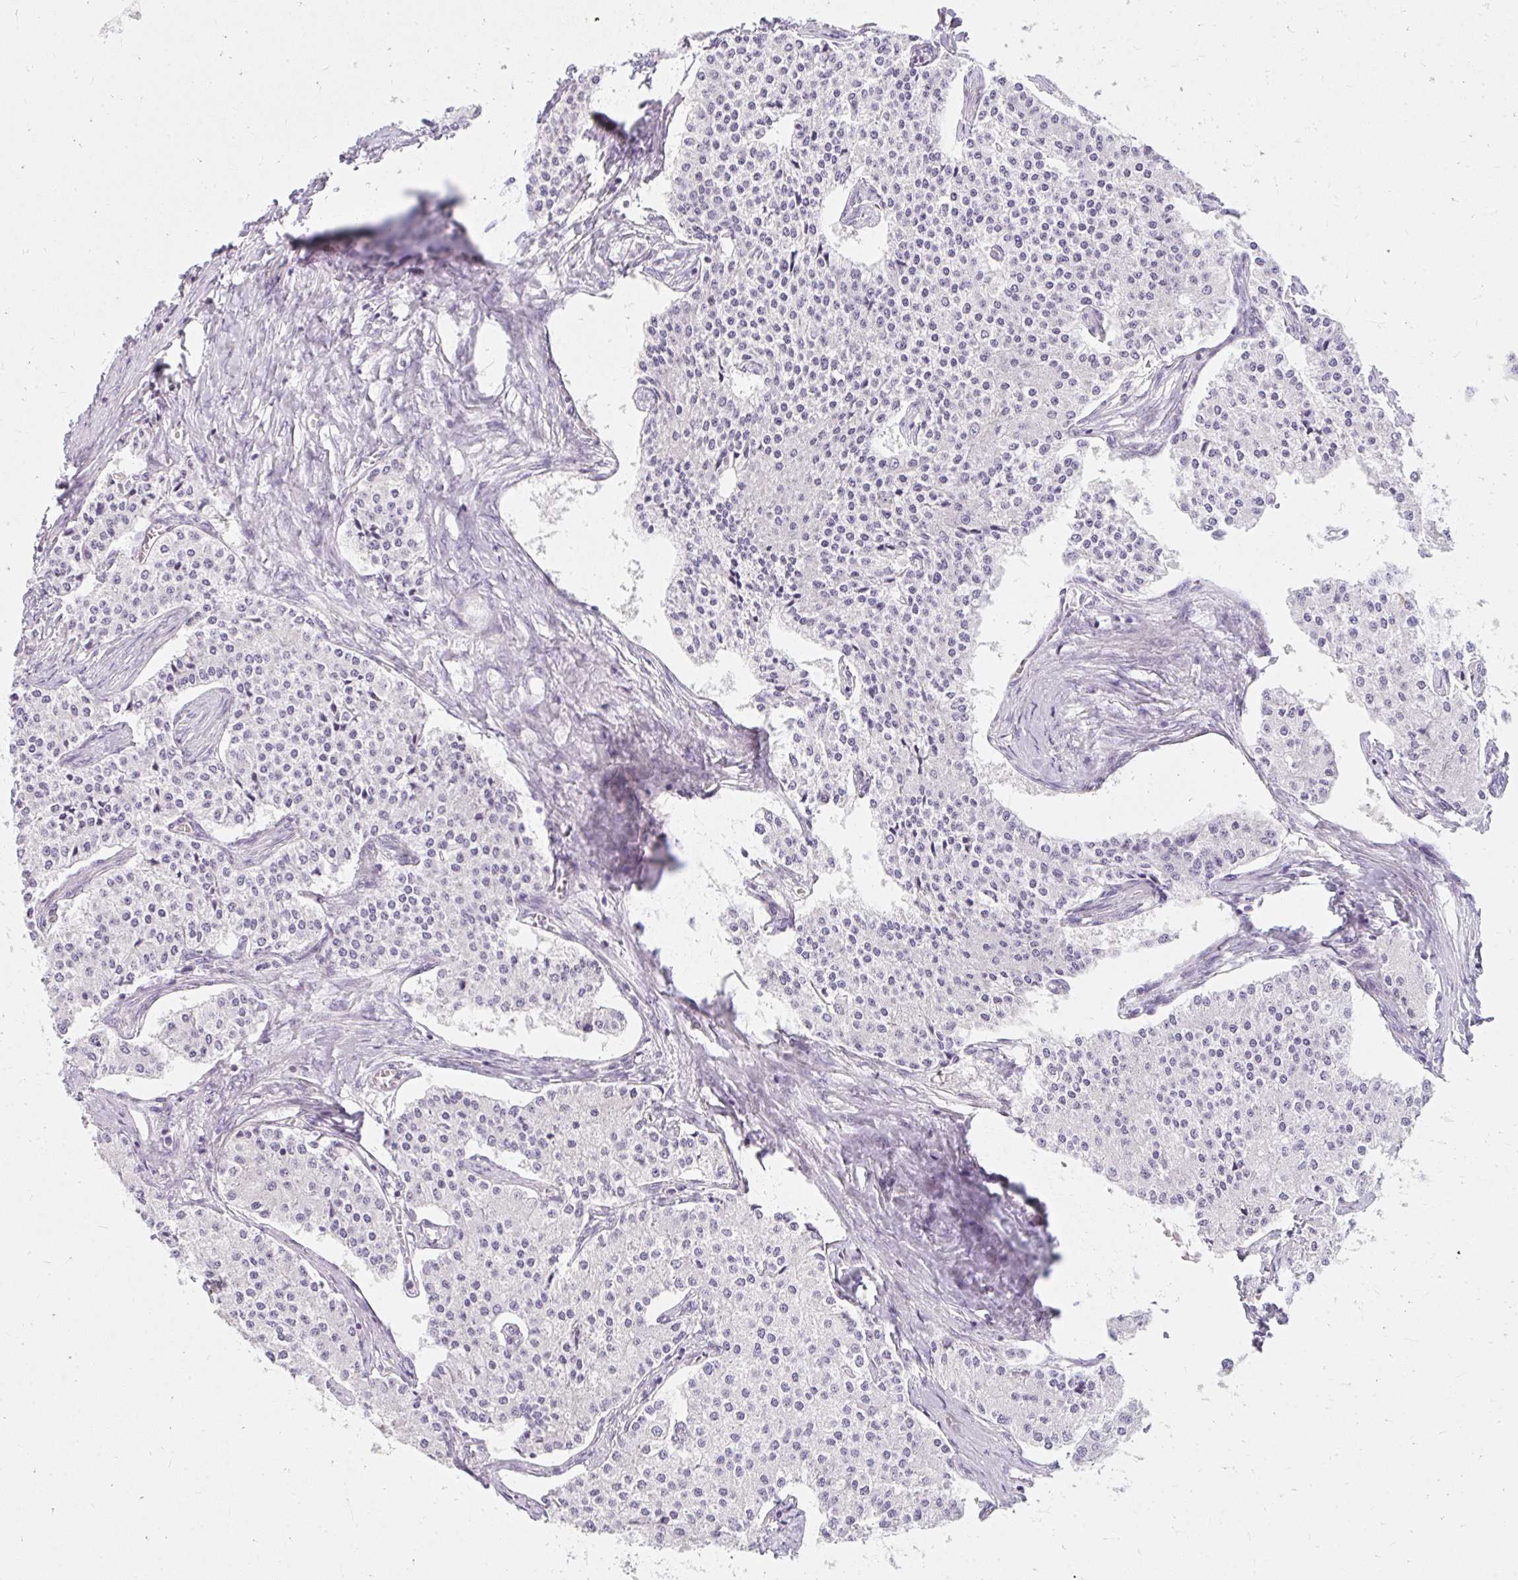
{"staining": {"intensity": "negative", "quantity": "none", "location": "none"}, "tissue": "carcinoid", "cell_type": "Tumor cells", "image_type": "cancer", "snomed": [{"axis": "morphology", "description": "Carcinoid, malignant, NOS"}, {"axis": "topography", "description": "Colon"}], "caption": "Micrograph shows no protein staining in tumor cells of carcinoid (malignant) tissue. (Immunohistochemistry, brightfield microscopy, high magnification).", "gene": "PPP1R3G", "patient": {"sex": "female", "age": 52}}